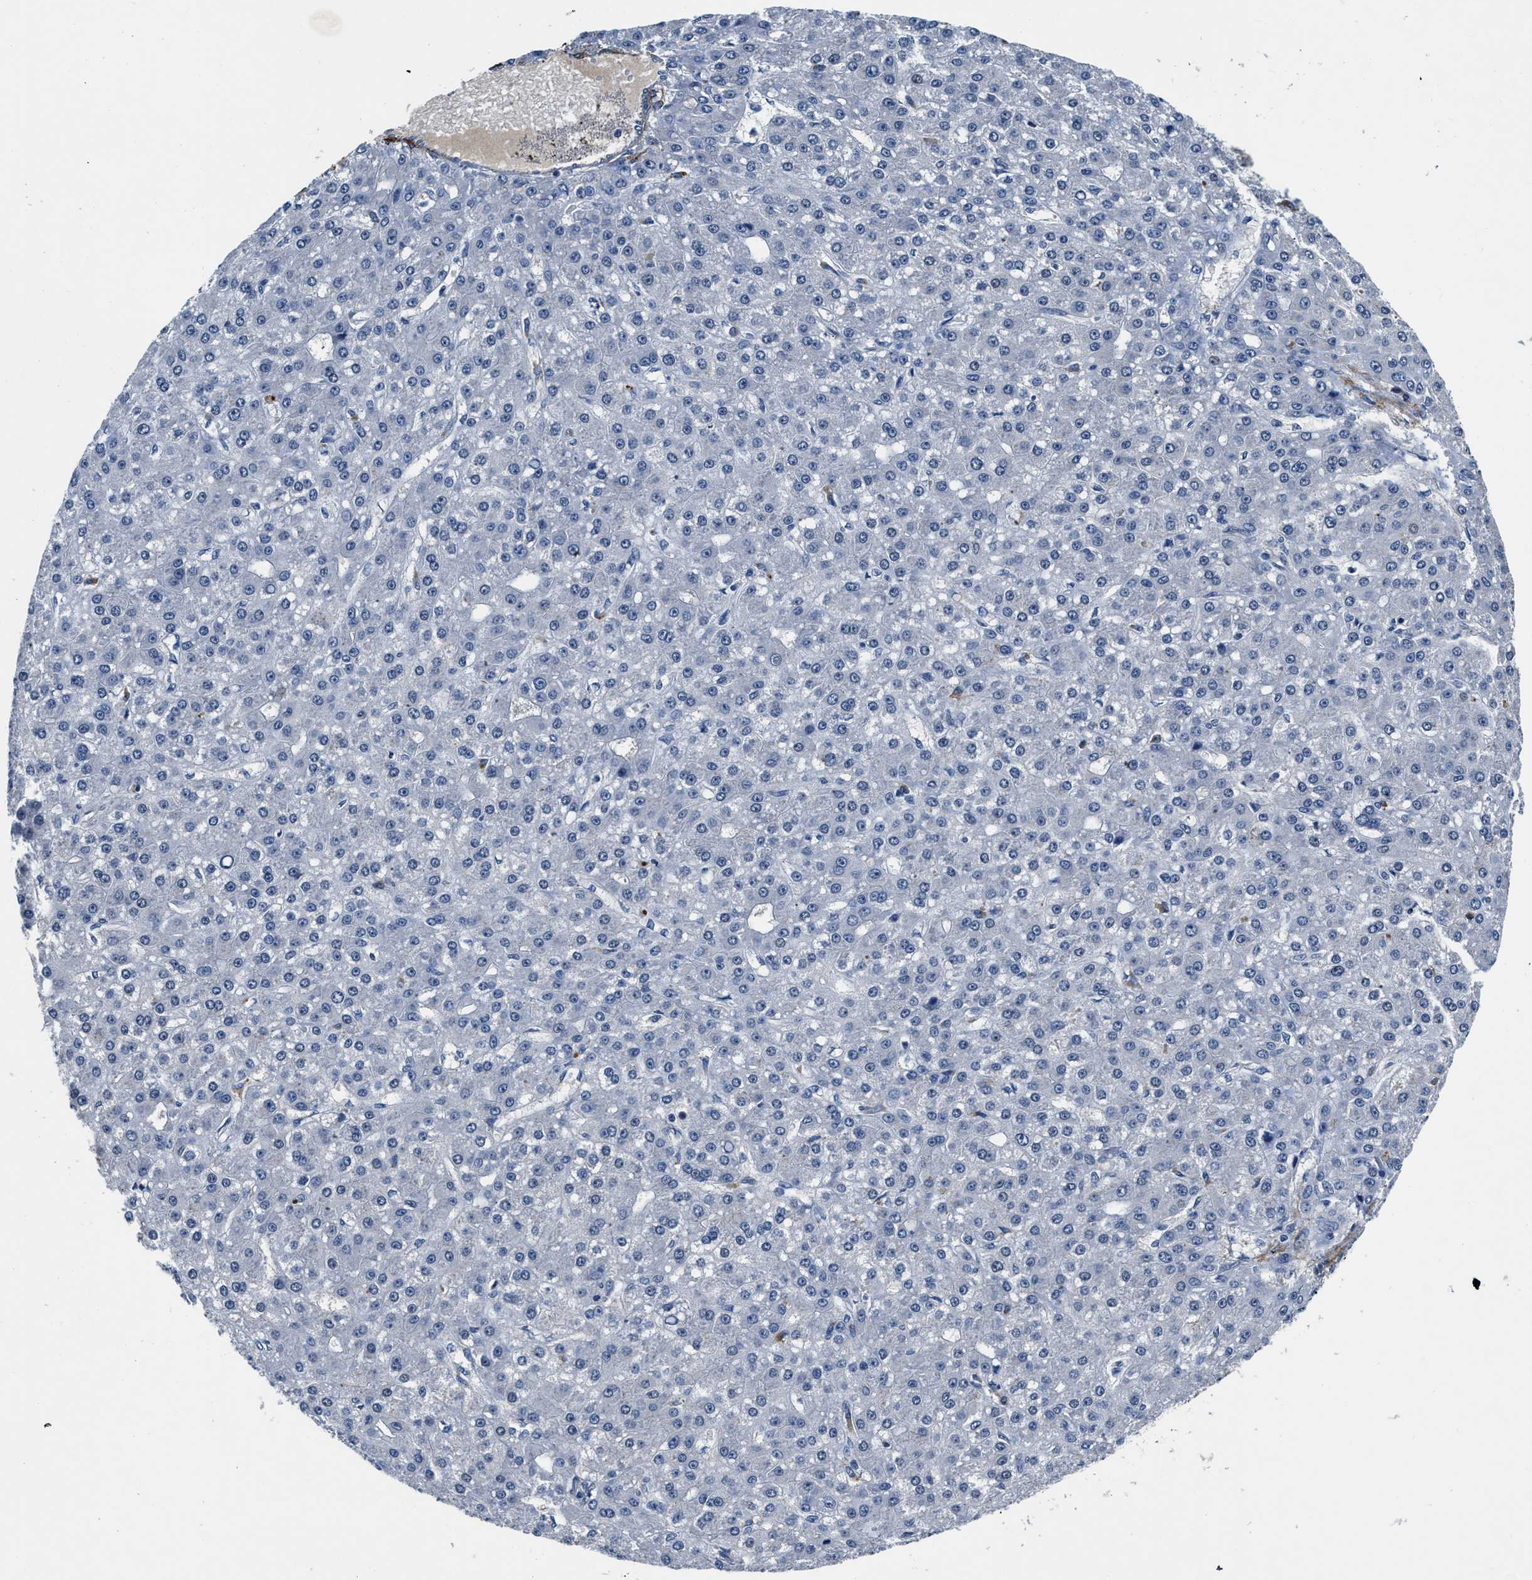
{"staining": {"intensity": "negative", "quantity": "none", "location": "none"}, "tissue": "liver cancer", "cell_type": "Tumor cells", "image_type": "cancer", "snomed": [{"axis": "morphology", "description": "Carcinoma, Hepatocellular, NOS"}, {"axis": "topography", "description": "Liver"}], "caption": "High power microscopy histopathology image of an immunohistochemistry (IHC) micrograph of liver hepatocellular carcinoma, revealing no significant expression in tumor cells.", "gene": "LANCL2", "patient": {"sex": "male", "age": 67}}